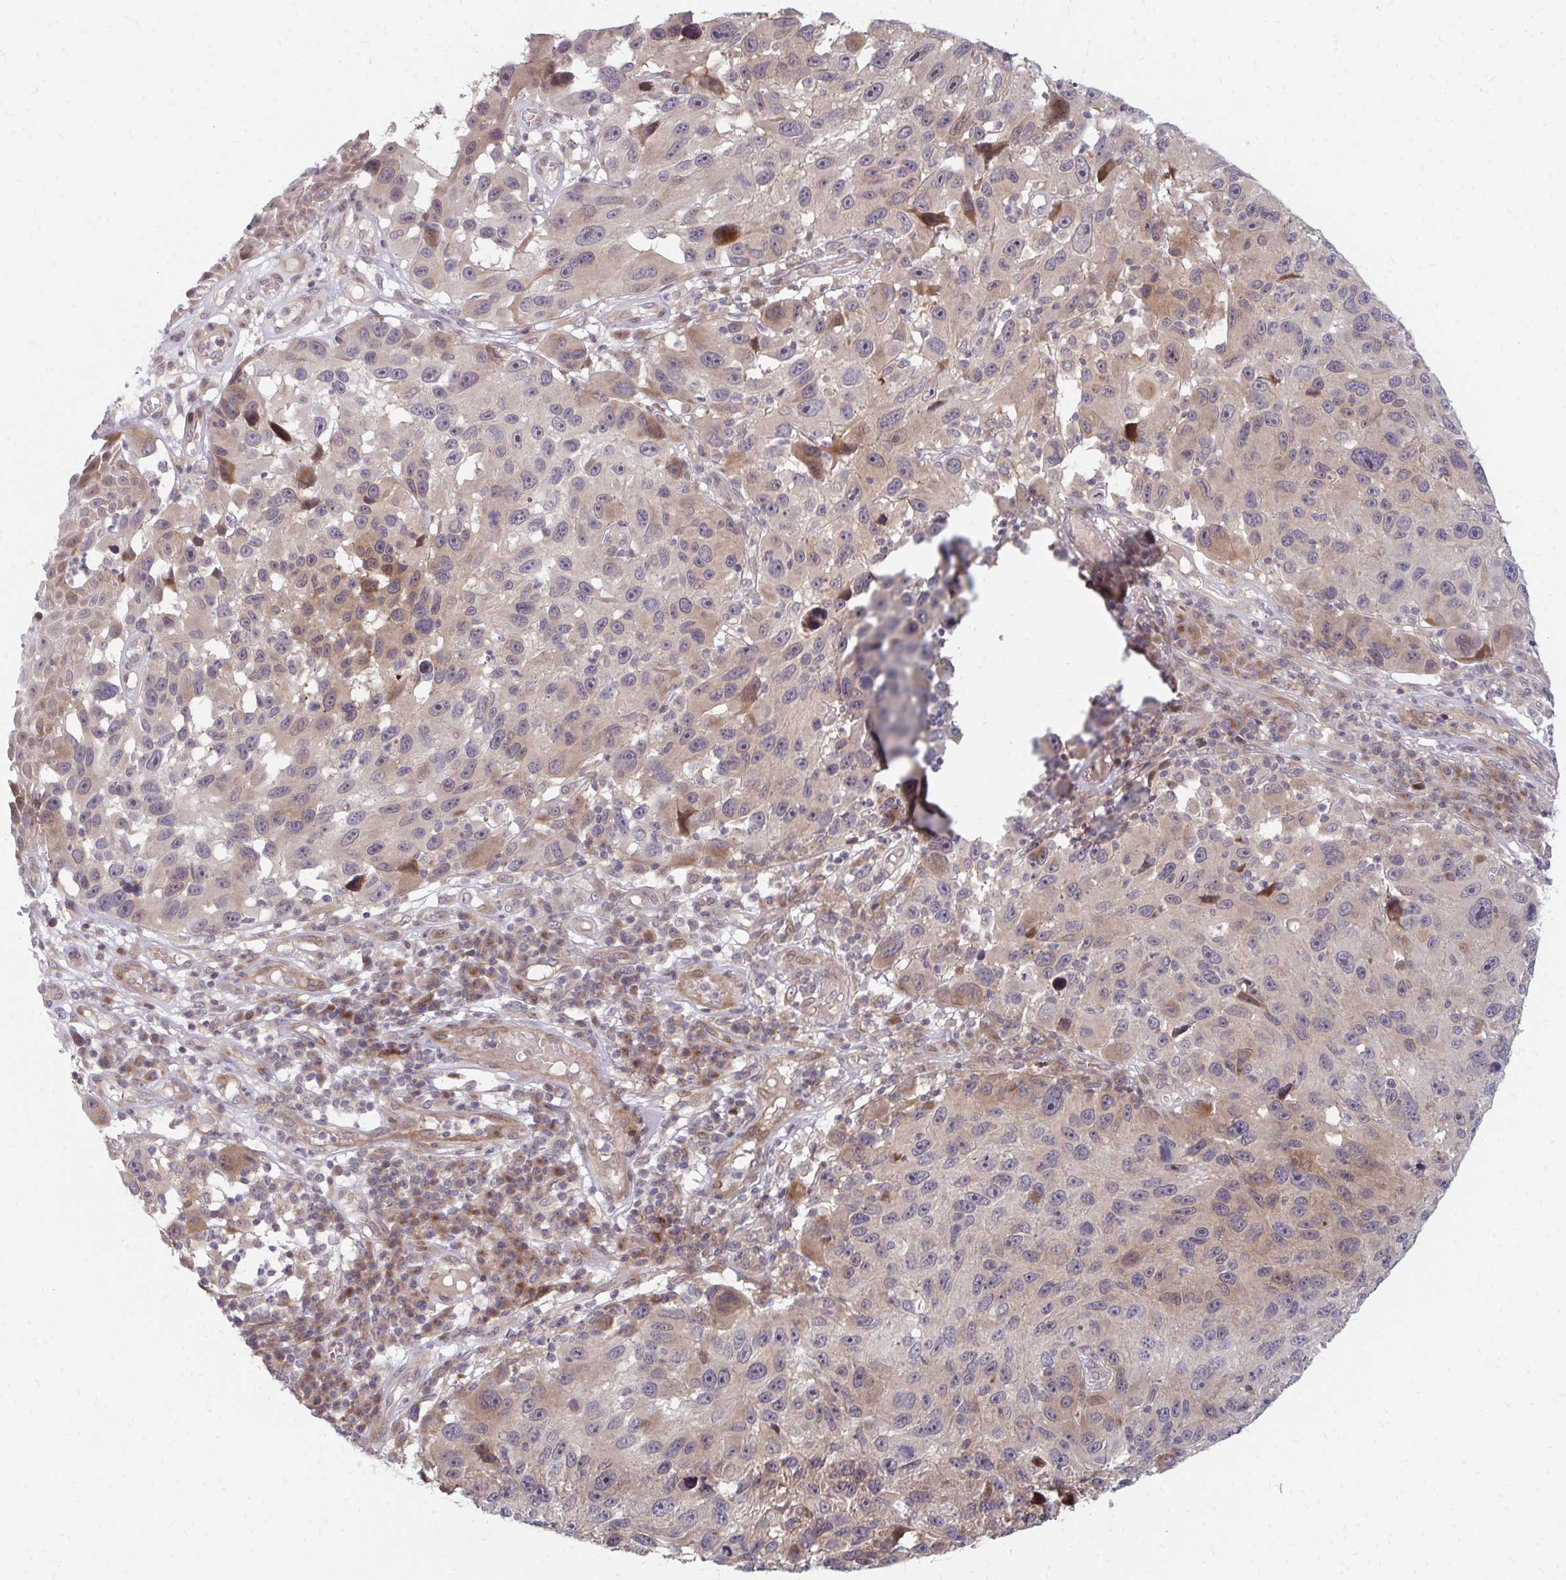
{"staining": {"intensity": "weak", "quantity": "<25%", "location": "cytoplasmic/membranous"}, "tissue": "melanoma", "cell_type": "Tumor cells", "image_type": "cancer", "snomed": [{"axis": "morphology", "description": "Malignant melanoma, NOS"}, {"axis": "topography", "description": "Skin"}], "caption": "Tumor cells show no significant protein positivity in malignant melanoma.", "gene": "ZNF285", "patient": {"sex": "male", "age": 53}}